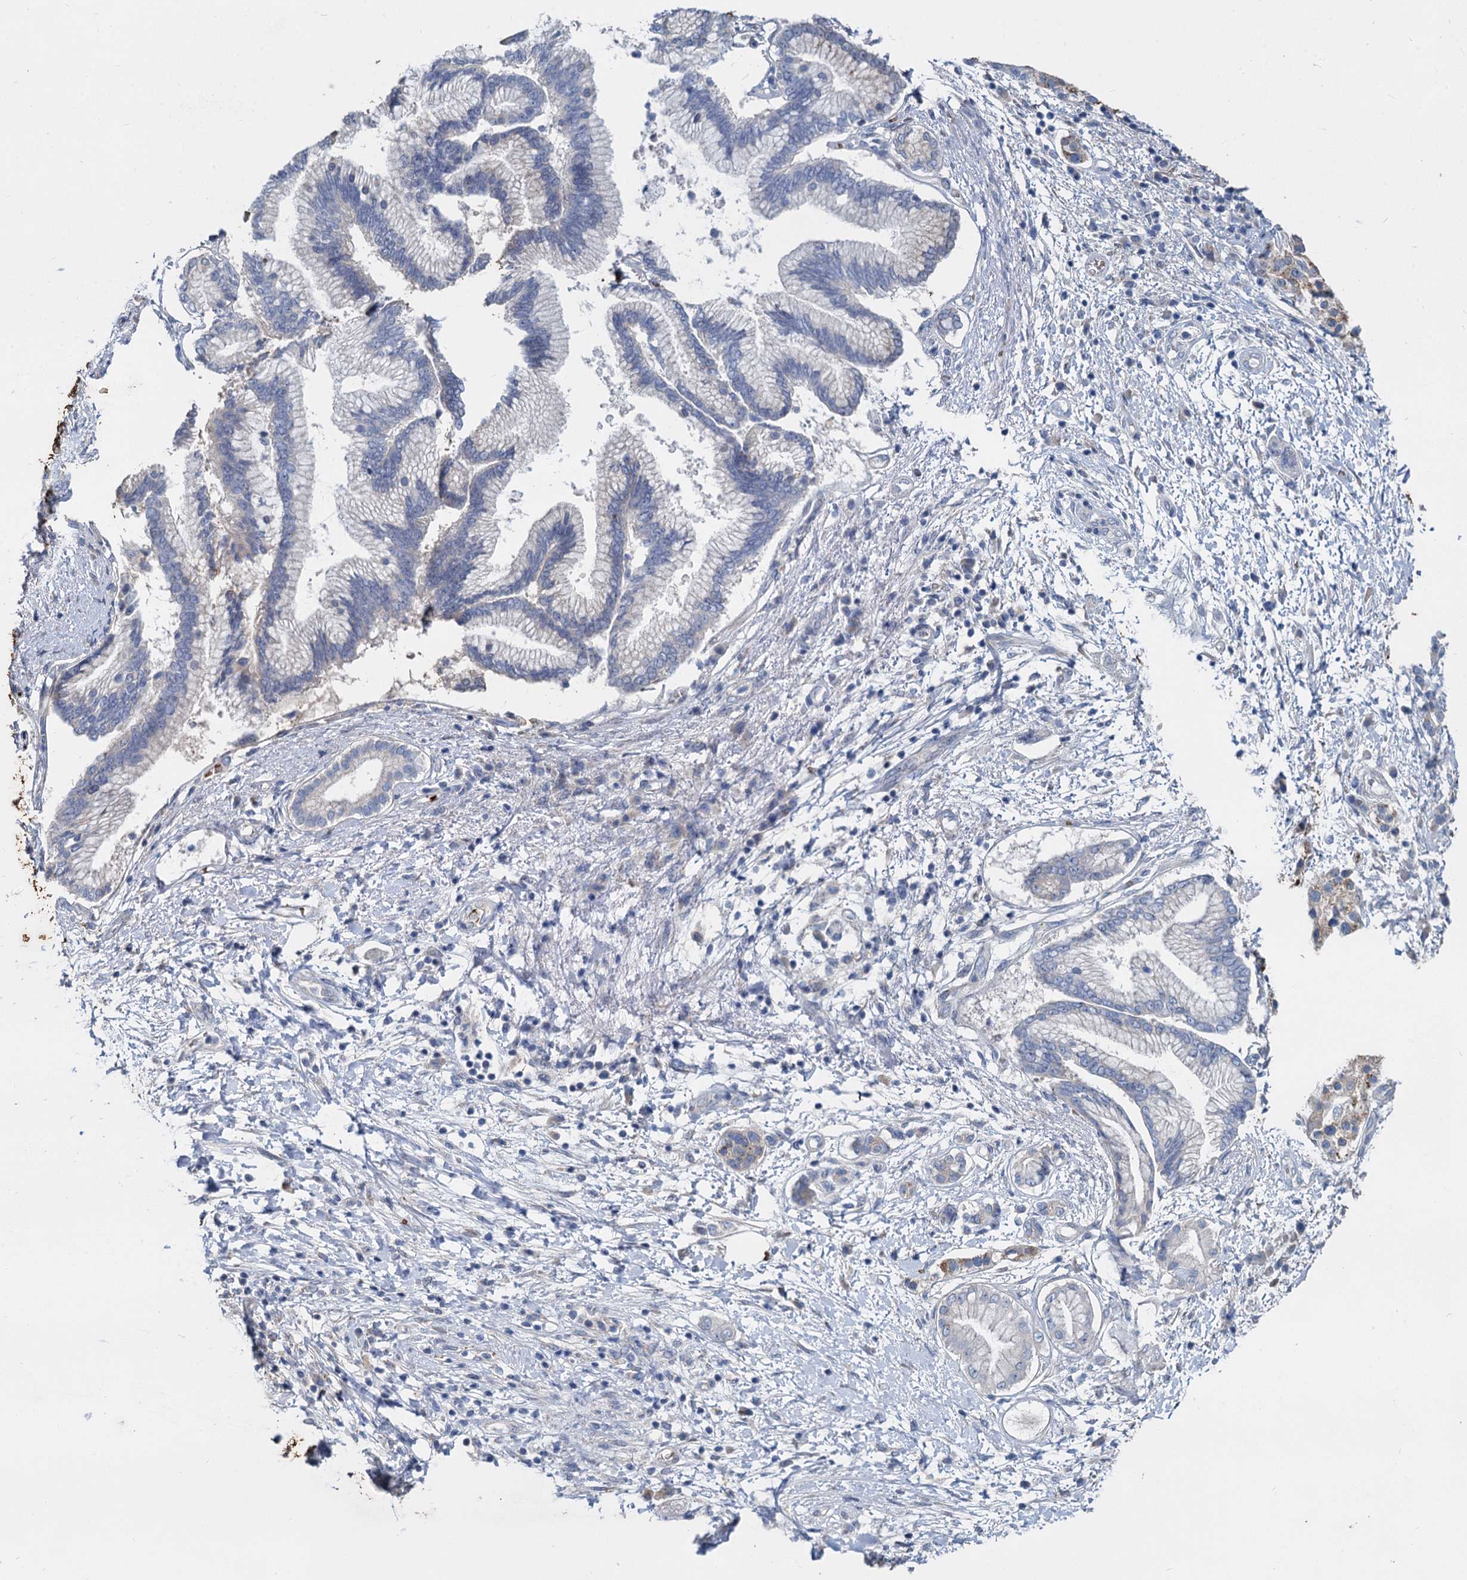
{"staining": {"intensity": "negative", "quantity": "none", "location": "none"}, "tissue": "pancreatic cancer", "cell_type": "Tumor cells", "image_type": "cancer", "snomed": [{"axis": "morphology", "description": "Adenocarcinoma, NOS"}, {"axis": "topography", "description": "Pancreas"}], "caption": "A histopathology image of pancreatic adenocarcinoma stained for a protein reveals no brown staining in tumor cells. (IHC, brightfield microscopy, high magnification).", "gene": "TCTN2", "patient": {"sex": "female", "age": 73}}